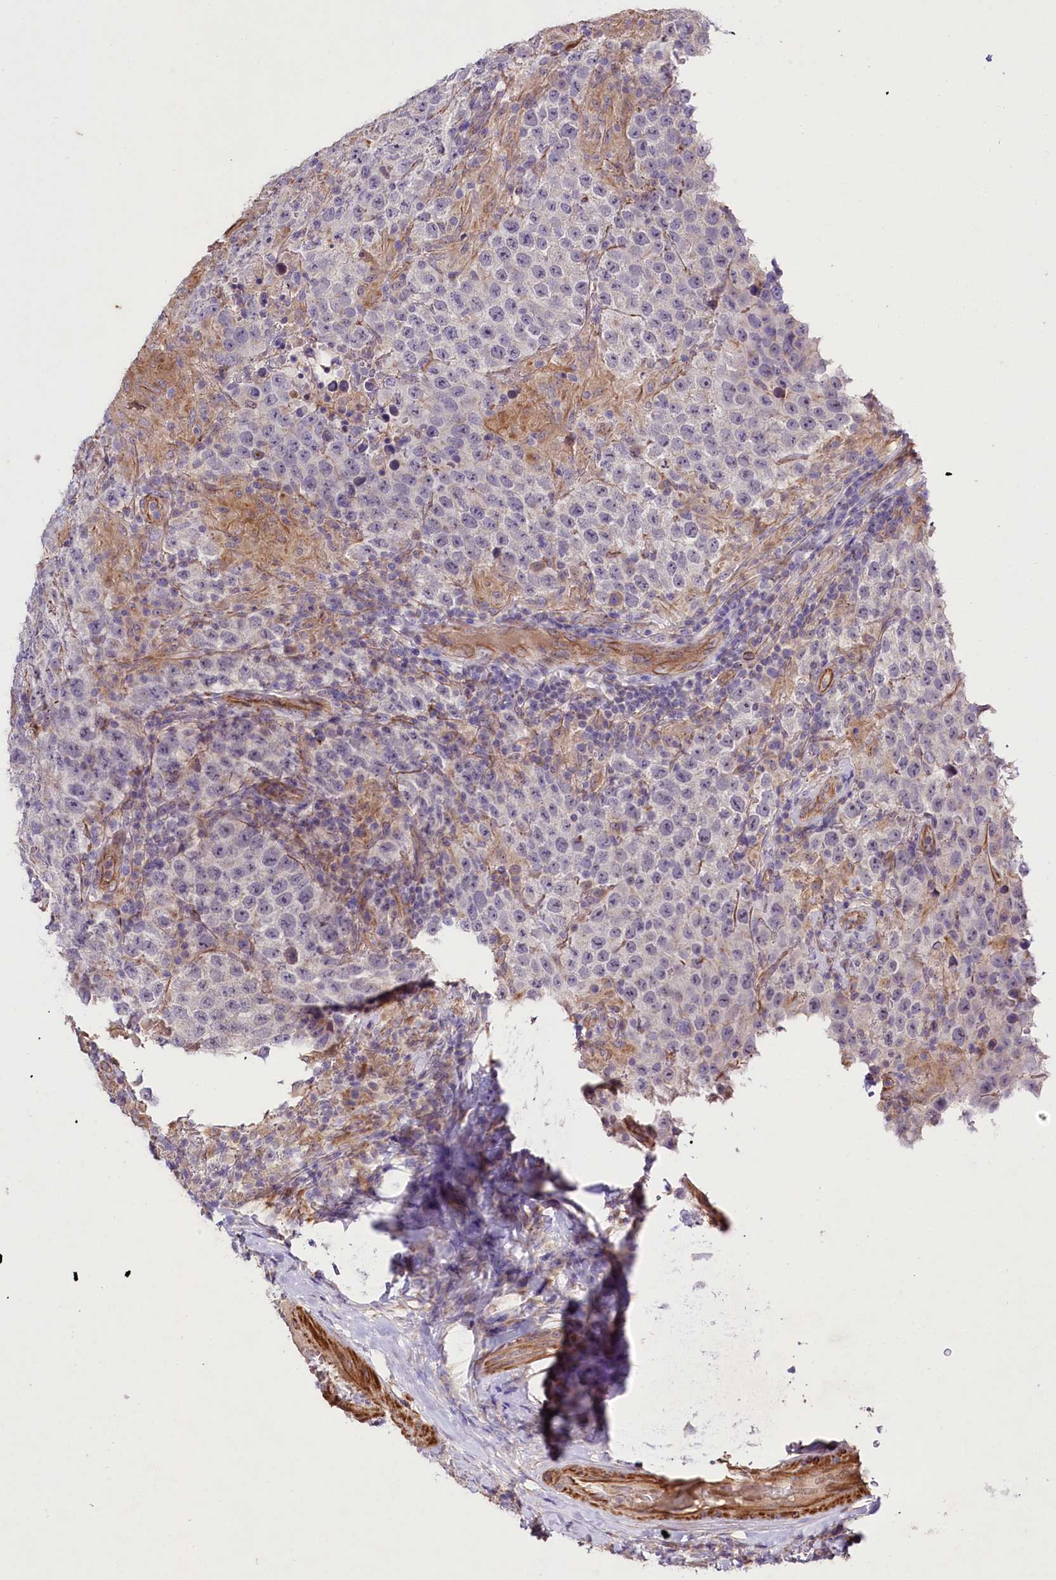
{"staining": {"intensity": "negative", "quantity": "none", "location": "none"}, "tissue": "testis cancer", "cell_type": "Tumor cells", "image_type": "cancer", "snomed": [{"axis": "morphology", "description": "Normal tissue, NOS"}, {"axis": "morphology", "description": "Urothelial carcinoma, High grade"}, {"axis": "morphology", "description": "Seminoma, NOS"}, {"axis": "morphology", "description": "Carcinoma, Embryonal, NOS"}, {"axis": "topography", "description": "Urinary bladder"}, {"axis": "topography", "description": "Testis"}], "caption": "This micrograph is of testis seminoma stained with immunohistochemistry to label a protein in brown with the nuclei are counter-stained blue. There is no expression in tumor cells.", "gene": "SLC7A1", "patient": {"sex": "male", "age": 41}}